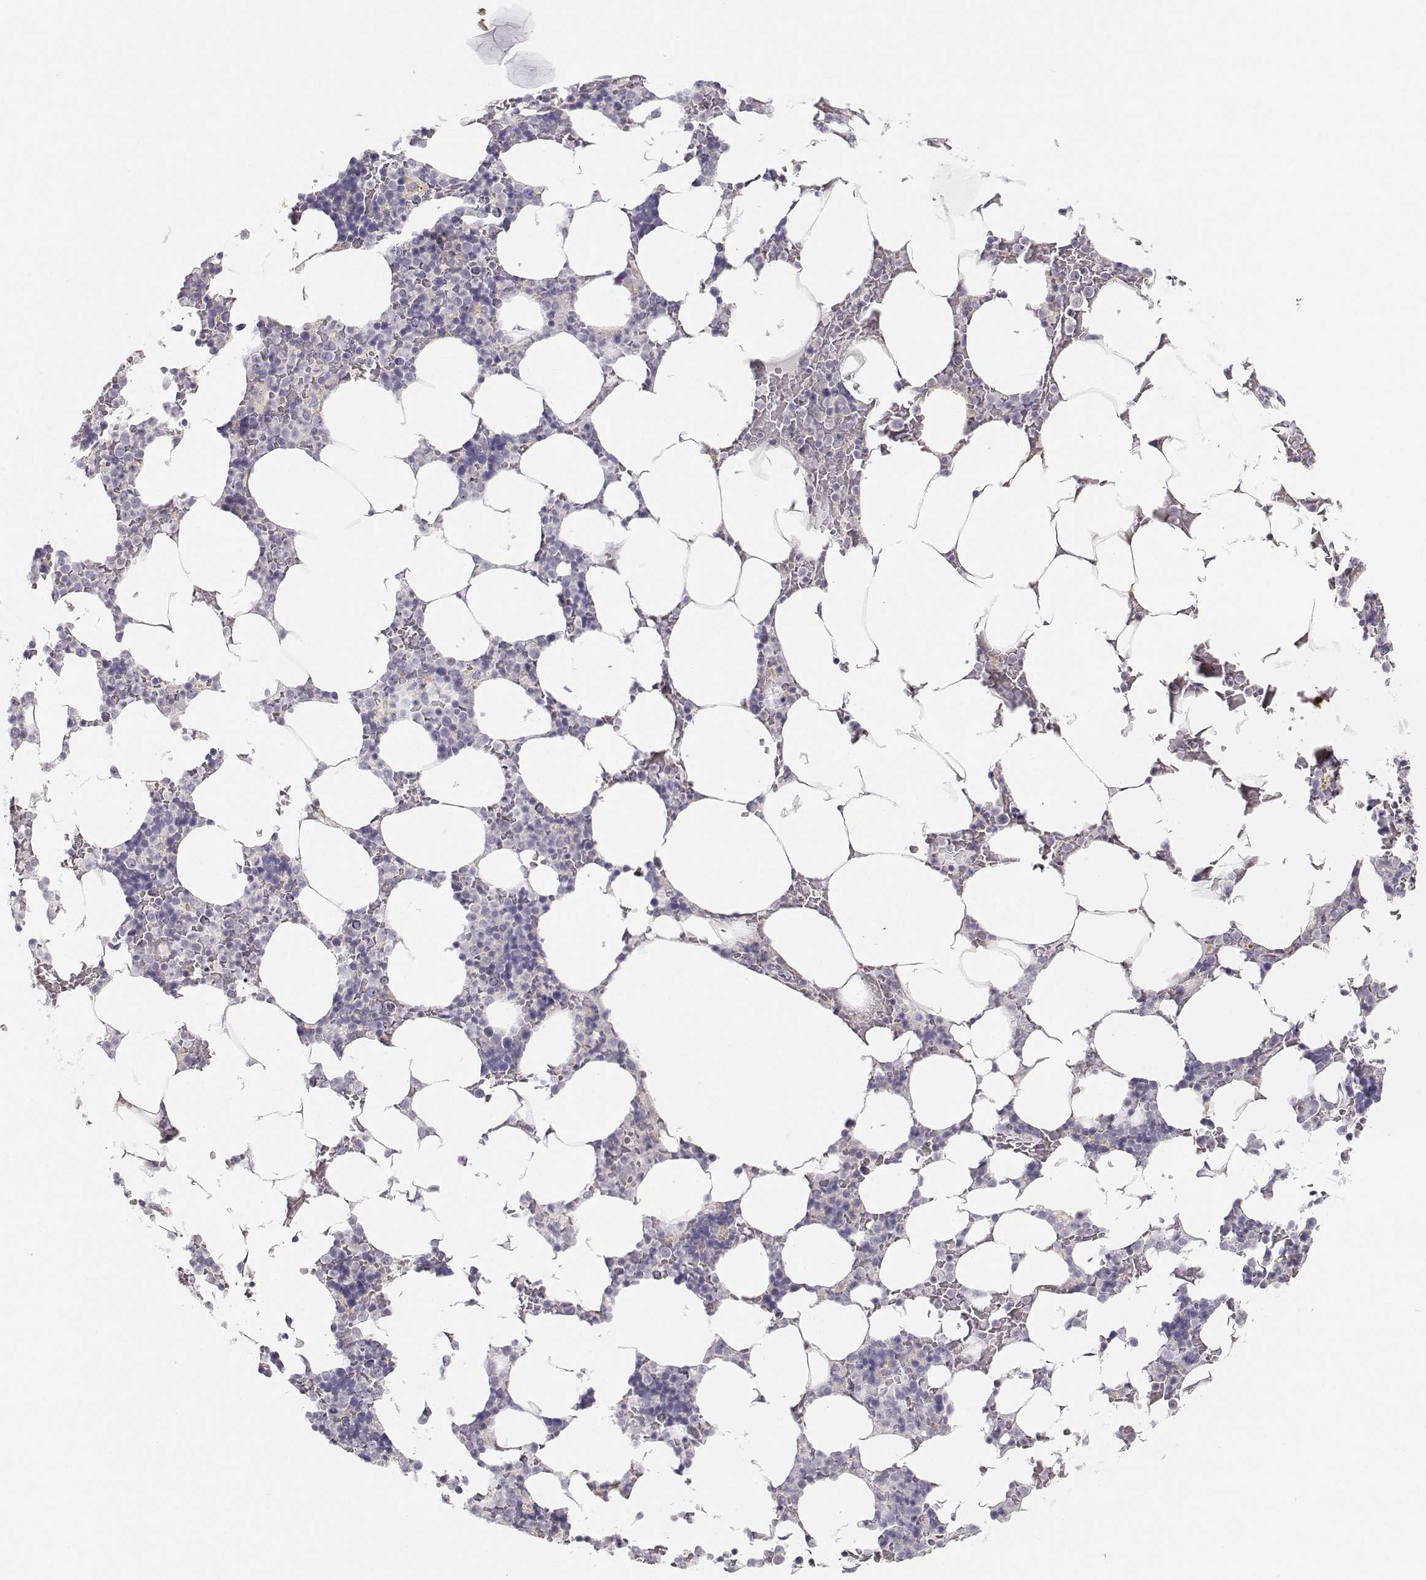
{"staining": {"intensity": "negative", "quantity": "none", "location": "none"}, "tissue": "bone marrow", "cell_type": "Hematopoietic cells", "image_type": "normal", "snomed": [{"axis": "morphology", "description": "Normal tissue, NOS"}, {"axis": "topography", "description": "Bone marrow"}], "caption": "This is an immunohistochemistry (IHC) image of normal bone marrow. There is no positivity in hematopoietic cells.", "gene": "FAM166A", "patient": {"sex": "male", "age": 51}}